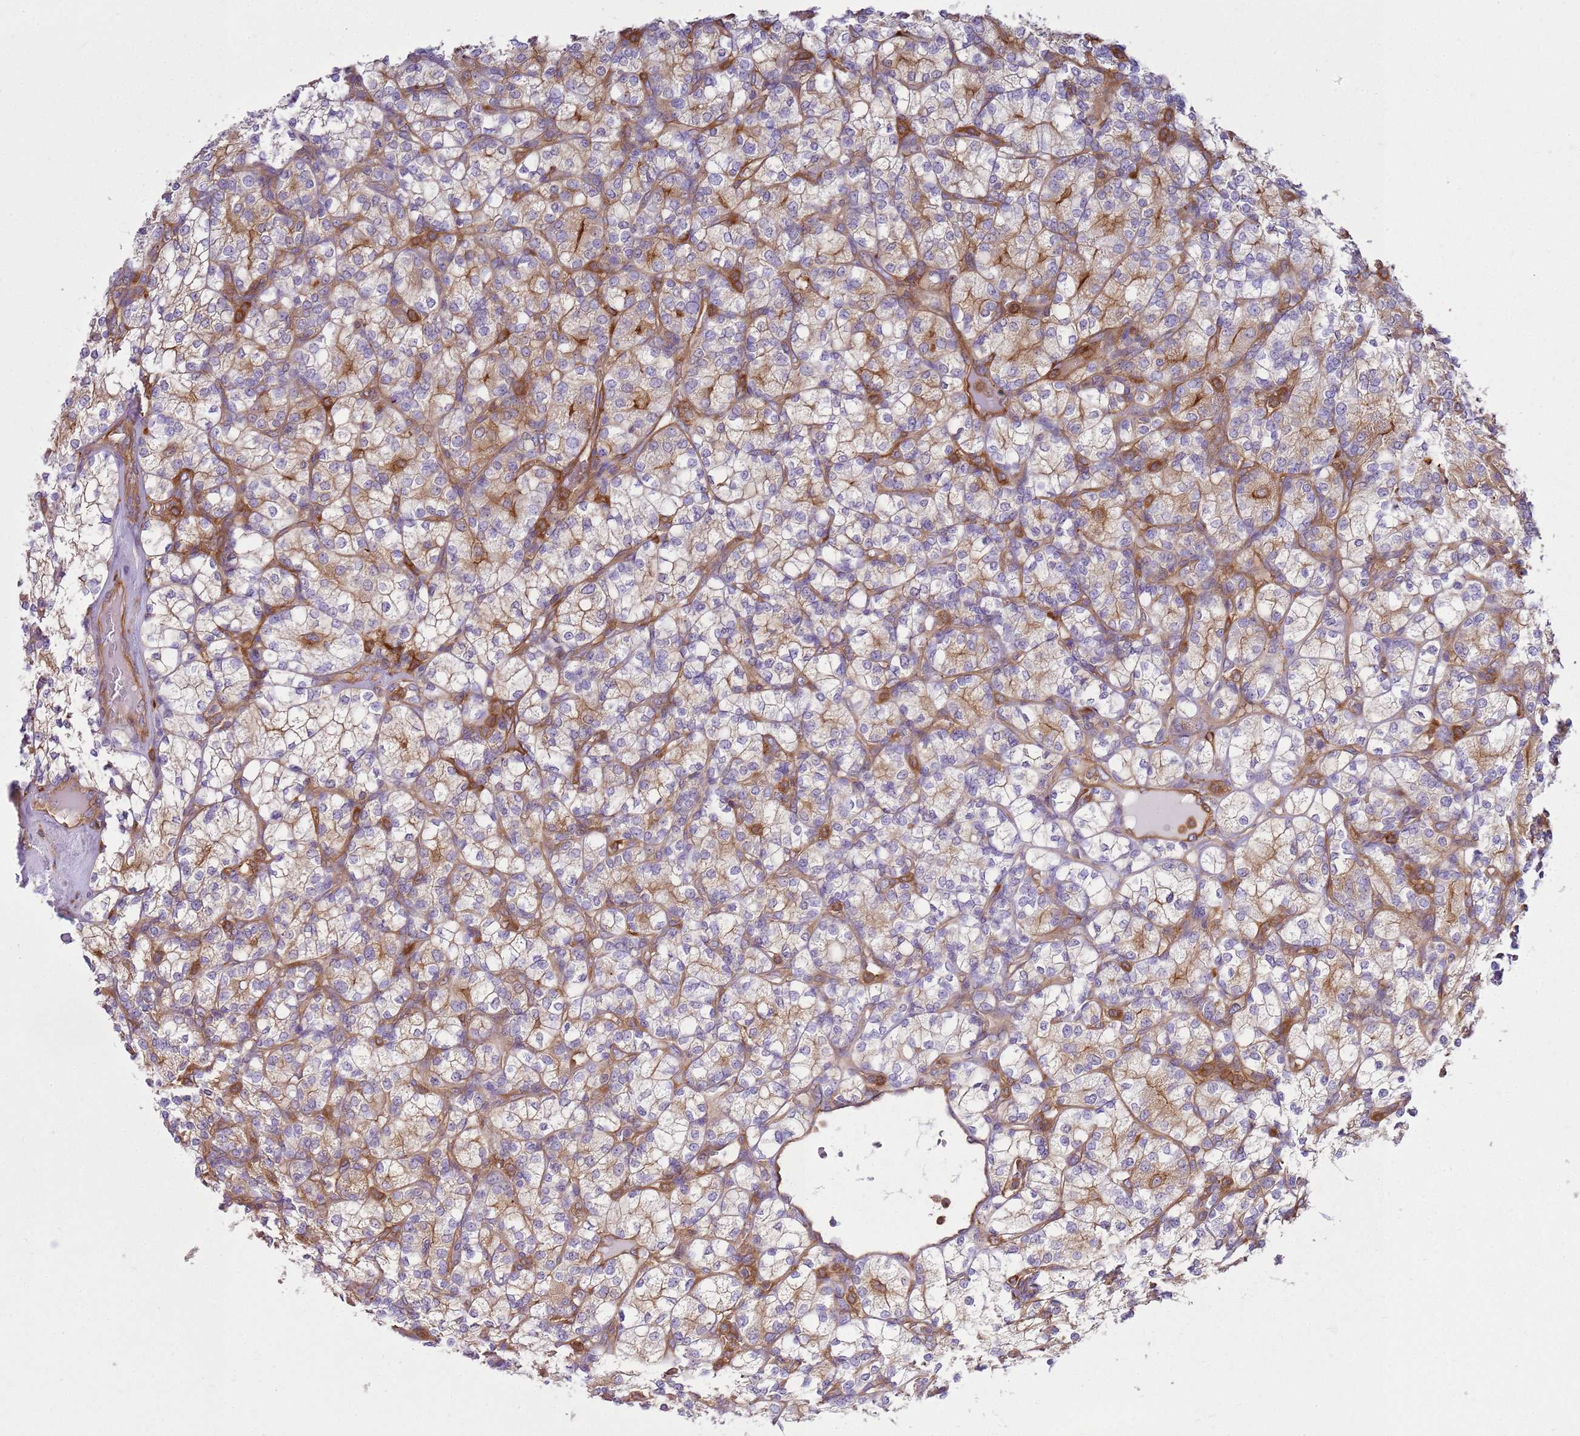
{"staining": {"intensity": "weak", "quantity": "25%-75%", "location": "cytoplasmic/membranous"}, "tissue": "renal cancer", "cell_type": "Tumor cells", "image_type": "cancer", "snomed": [{"axis": "morphology", "description": "Adenocarcinoma, NOS"}, {"axis": "topography", "description": "Kidney"}], "caption": "Renal adenocarcinoma stained with a protein marker displays weak staining in tumor cells.", "gene": "SNX21", "patient": {"sex": "male", "age": 77}}